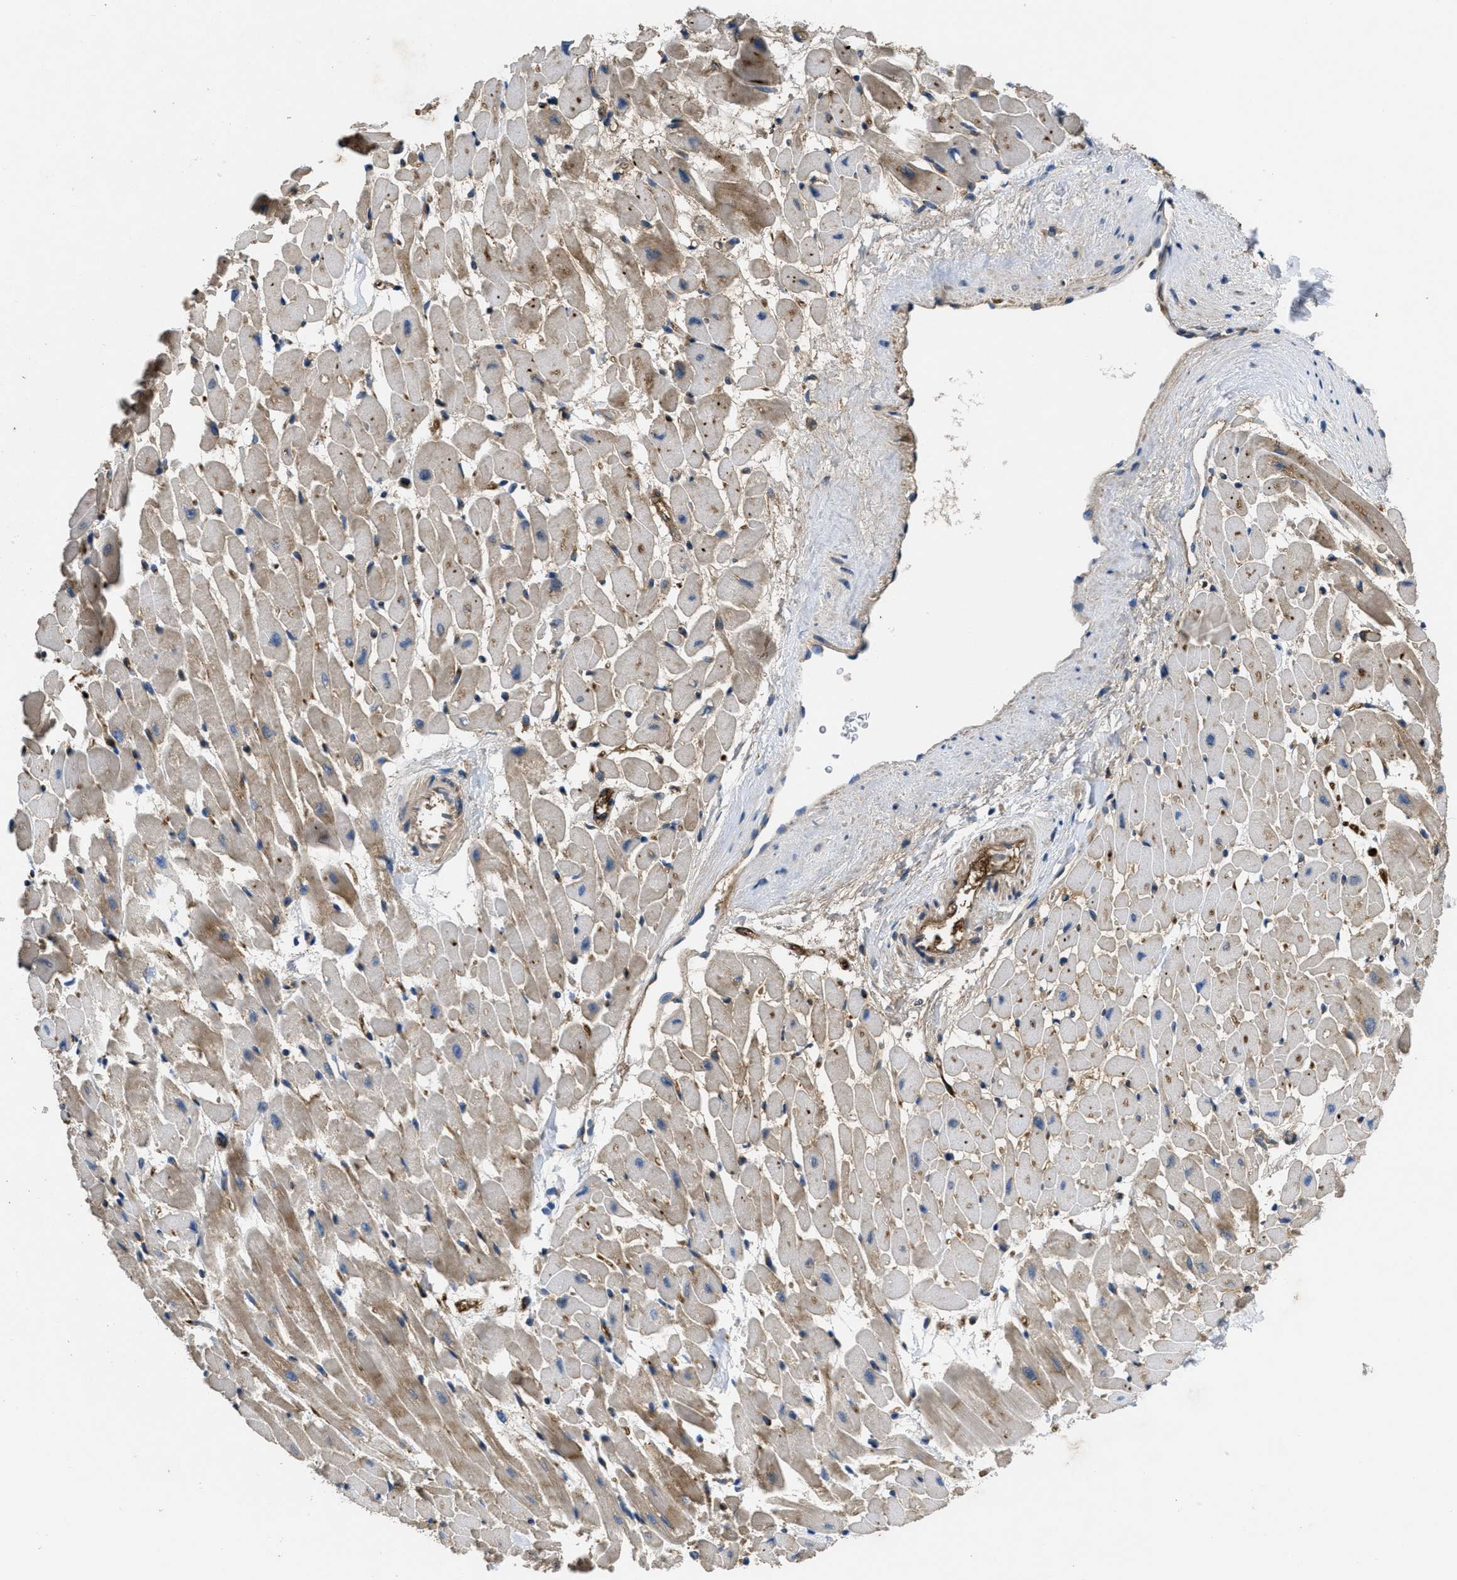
{"staining": {"intensity": "moderate", "quantity": ">75%", "location": "cytoplasmic/membranous"}, "tissue": "heart muscle", "cell_type": "Cardiomyocytes", "image_type": "normal", "snomed": [{"axis": "morphology", "description": "Normal tissue, NOS"}, {"axis": "topography", "description": "Heart"}], "caption": "An immunohistochemistry photomicrograph of normal tissue is shown. Protein staining in brown labels moderate cytoplasmic/membranous positivity in heart muscle within cardiomyocytes.", "gene": "GALK1", "patient": {"sex": "male", "age": 45}}